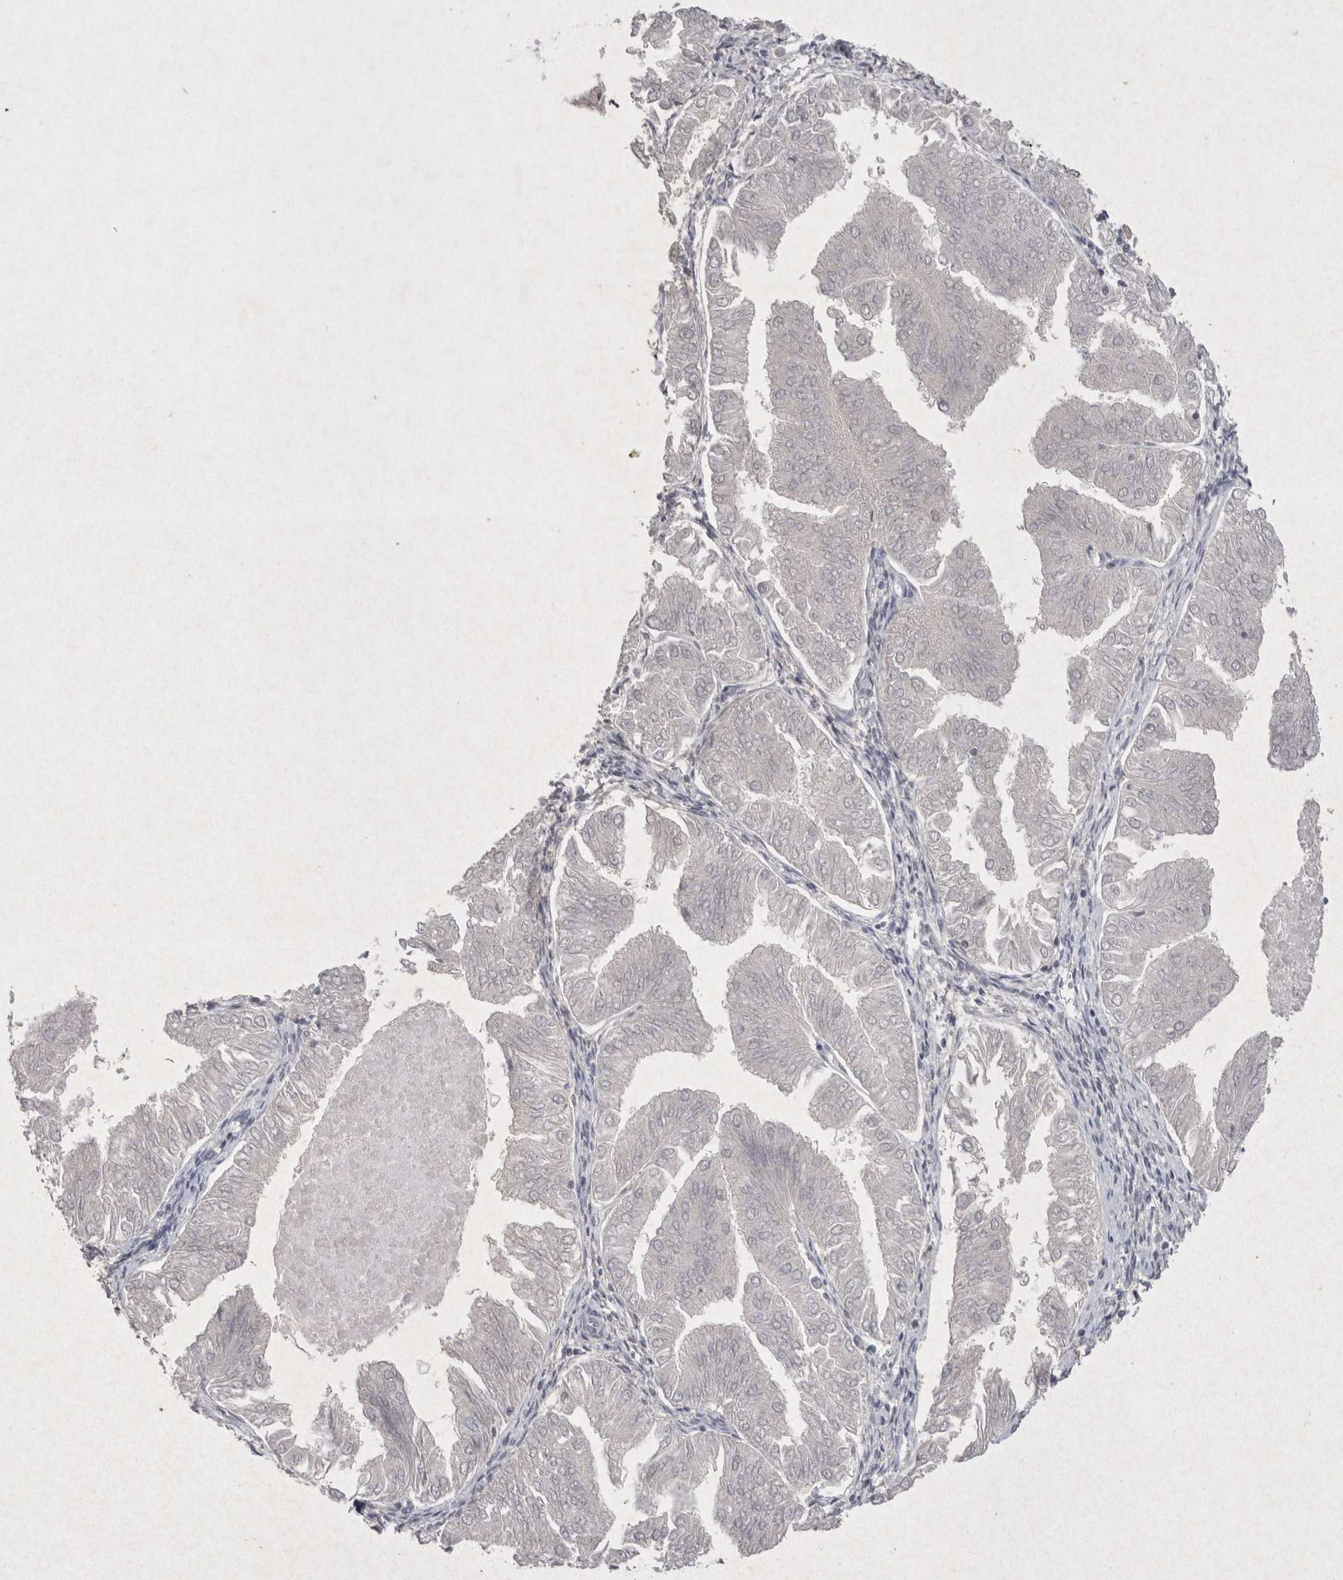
{"staining": {"intensity": "negative", "quantity": "none", "location": "none"}, "tissue": "endometrial cancer", "cell_type": "Tumor cells", "image_type": "cancer", "snomed": [{"axis": "morphology", "description": "Adenocarcinoma, NOS"}, {"axis": "topography", "description": "Endometrium"}], "caption": "Tumor cells are negative for brown protein staining in endometrial adenocarcinoma.", "gene": "LYVE1", "patient": {"sex": "female", "age": 53}}